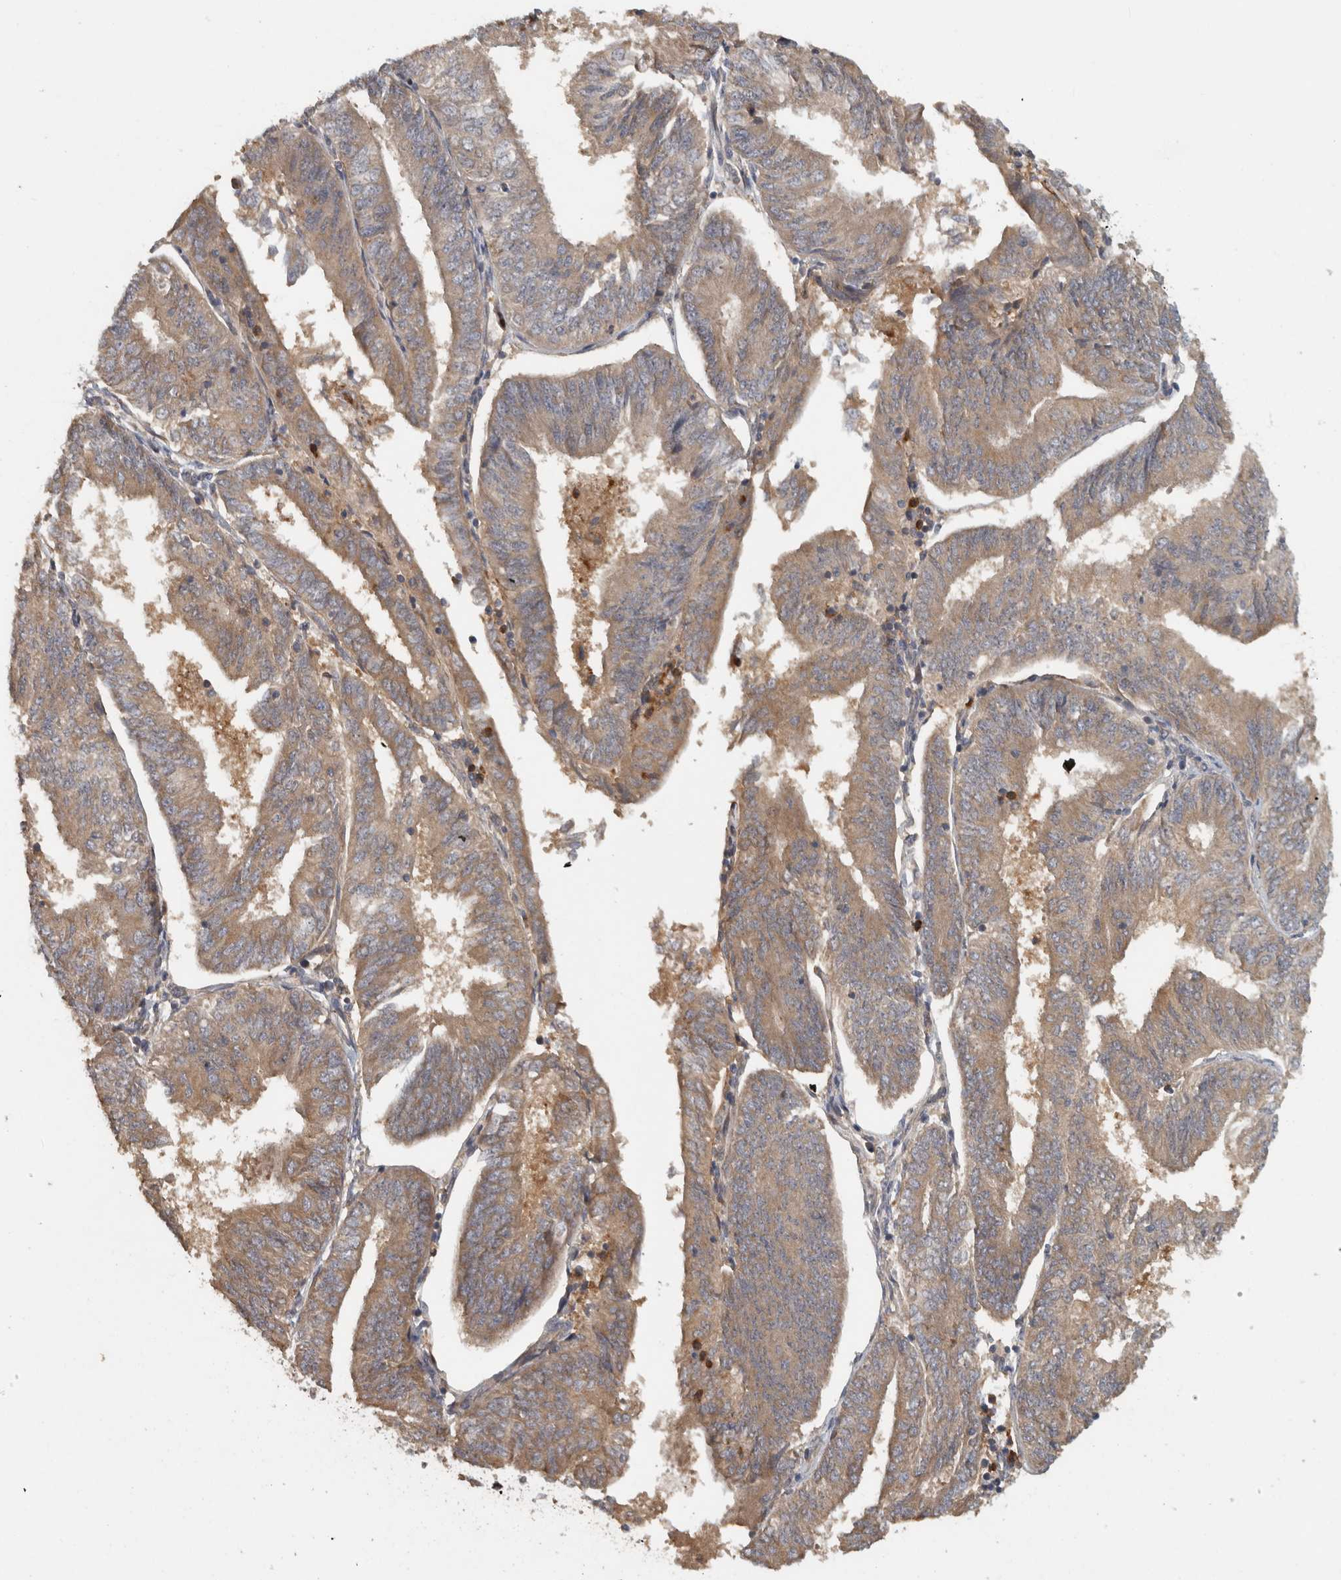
{"staining": {"intensity": "moderate", "quantity": ">75%", "location": "cytoplasmic/membranous"}, "tissue": "endometrial cancer", "cell_type": "Tumor cells", "image_type": "cancer", "snomed": [{"axis": "morphology", "description": "Adenocarcinoma, NOS"}, {"axis": "topography", "description": "Endometrium"}], "caption": "Tumor cells display medium levels of moderate cytoplasmic/membranous staining in about >75% of cells in human endometrial cancer (adenocarcinoma). (brown staining indicates protein expression, while blue staining denotes nuclei).", "gene": "VEPH1", "patient": {"sex": "female", "age": 58}}